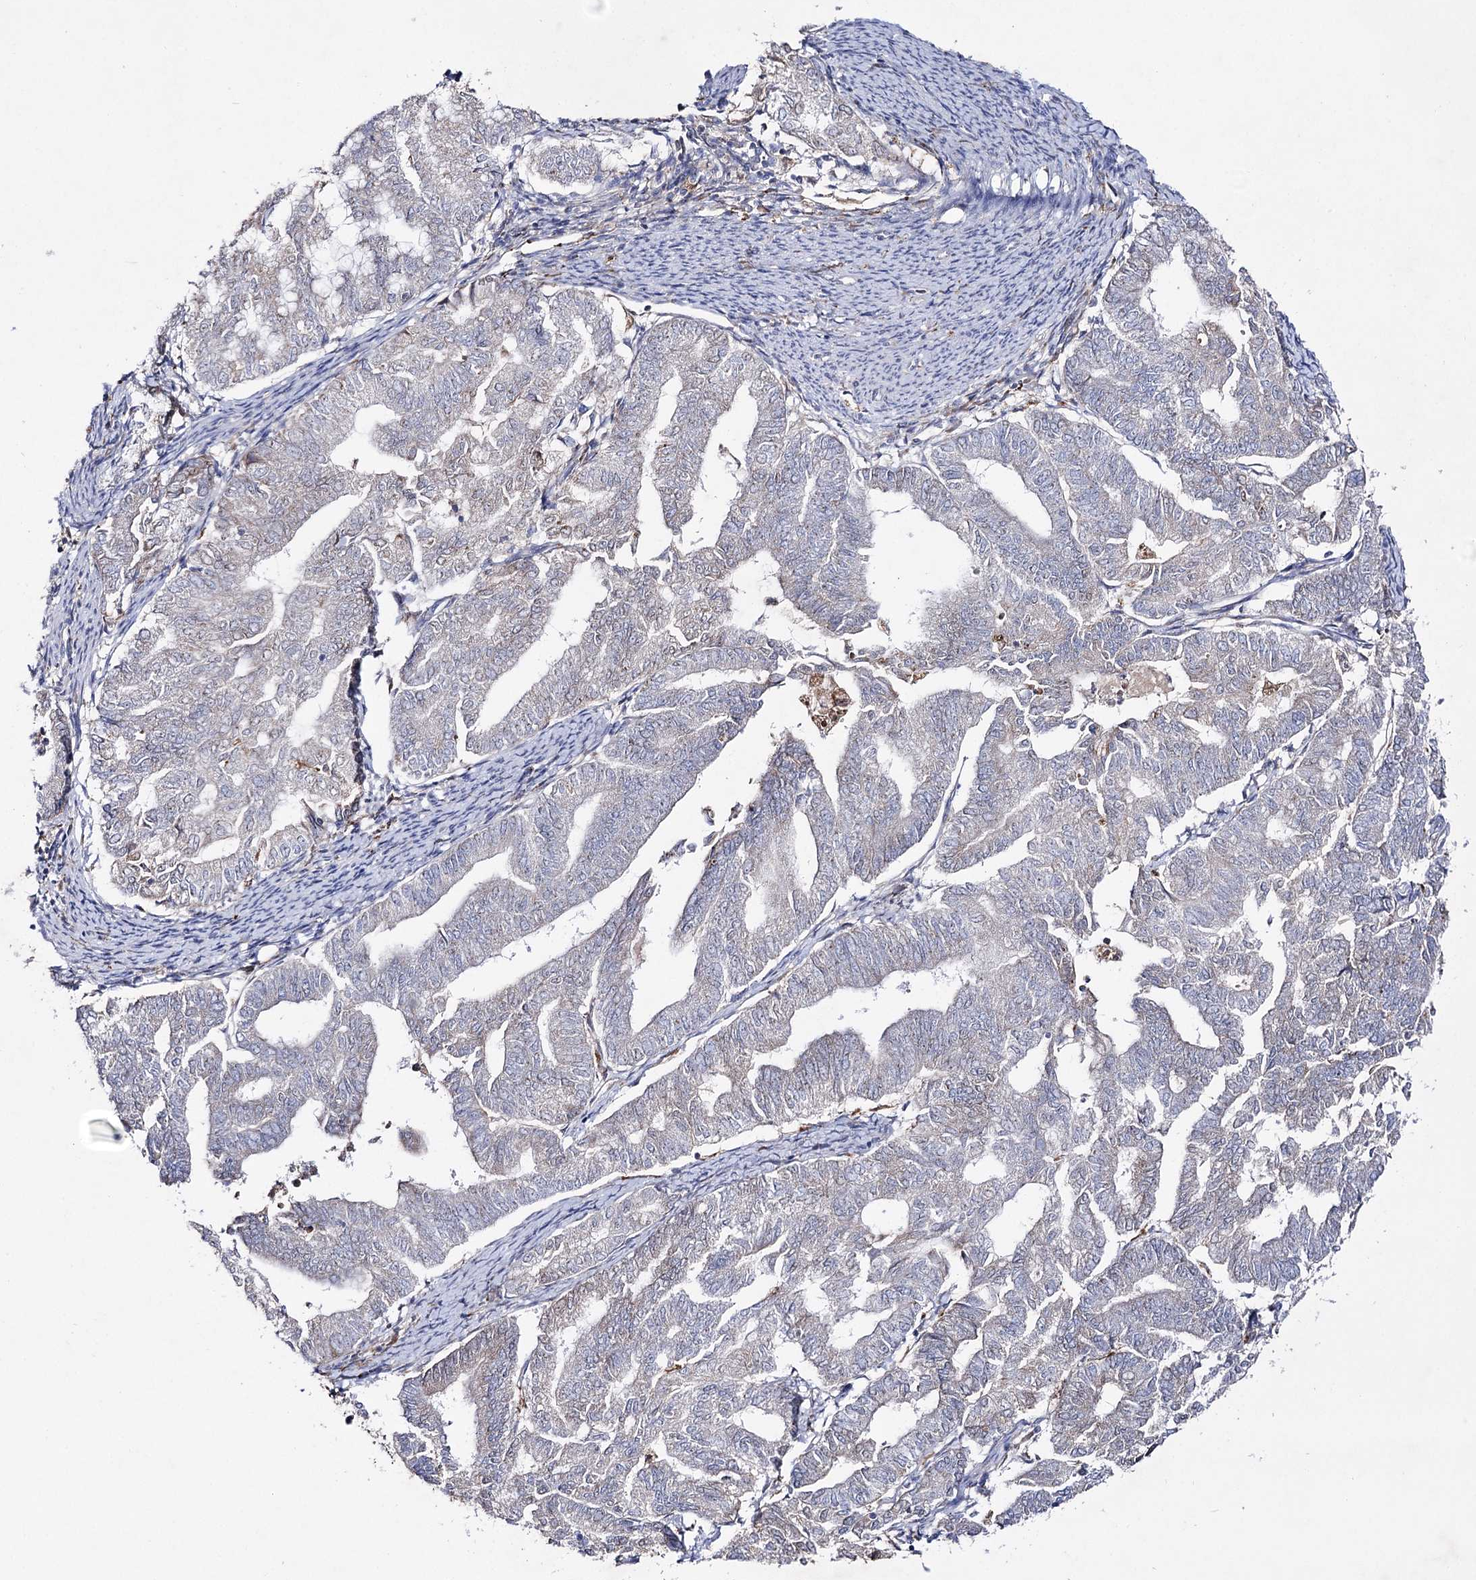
{"staining": {"intensity": "weak", "quantity": "<25%", "location": "cytoplasmic/membranous"}, "tissue": "endometrial cancer", "cell_type": "Tumor cells", "image_type": "cancer", "snomed": [{"axis": "morphology", "description": "Adenocarcinoma, NOS"}, {"axis": "topography", "description": "Endometrium"}], "caption": "DAB (3,3'-diaminobenzidine) immunohistochemical staining of human adenocarcinoma (endometrial) shows no significant staining in tumor cells.", "gene": "NAGLU", "patient": {"sex": "female", "age": 79}}